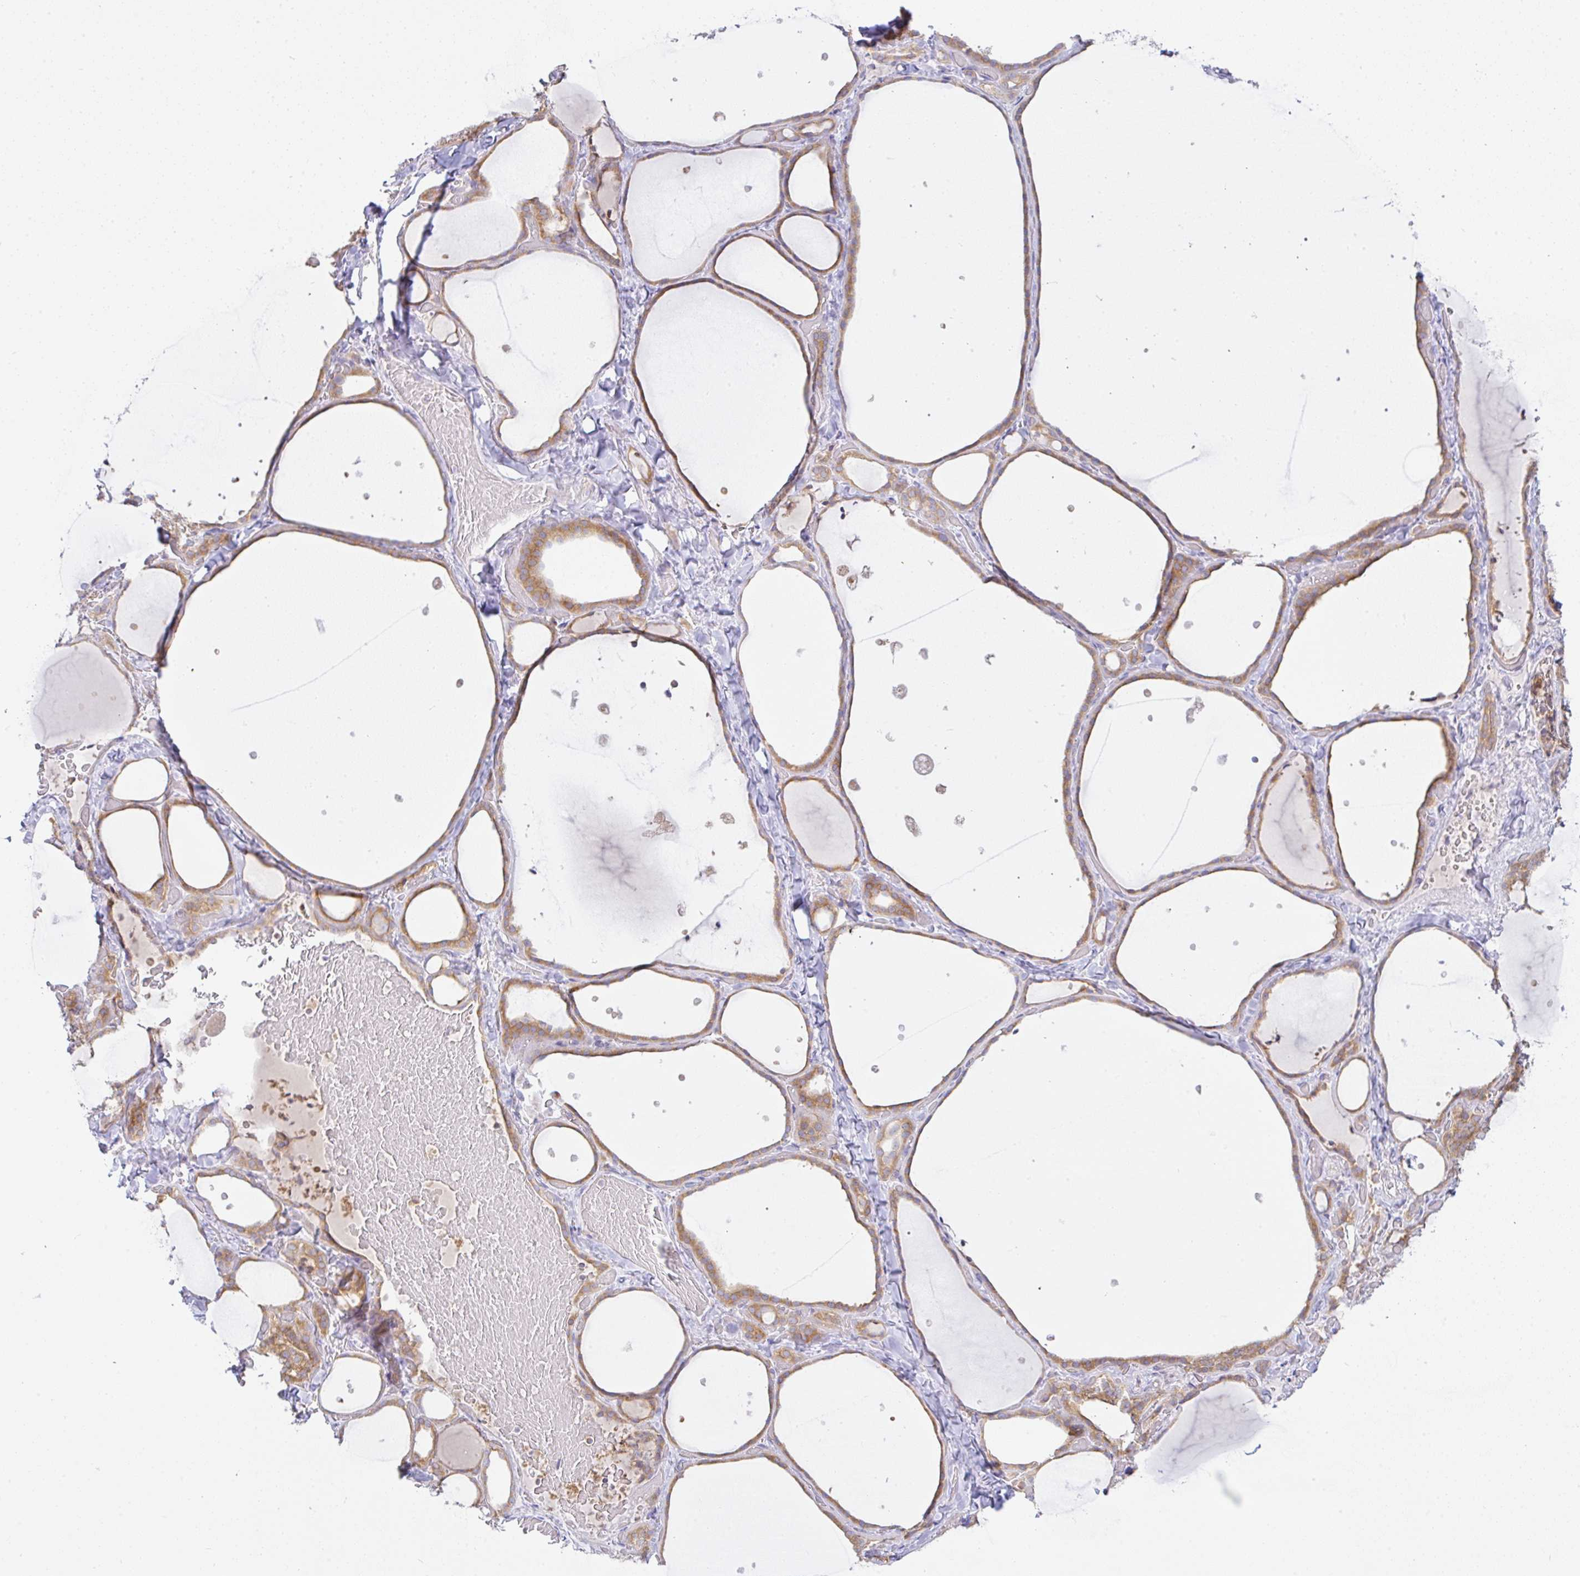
{"staining": {"intensity": "moderate", "quantity": ">75%", "location": "cytoplasmic/membranous"}, "tissue": "thyroid gland", "cell_type": "Glandular cells", "image_type": "normal", "snomed": [{"axis": "morphology", "description": "Normal tissue, NOS"}, {"axis": "topography", "description": "Thyroid gland"}], "caption": "Brown immunohistochemical staining in benign thyroid gland shows moderate cytoplasmic/membranous positivity in approximately >75% of glandular cells. (DAB (3,3'-diaminobenzidine) IHC, brown staining for protein, blue staining for nuclei).", "gene": "DERL2", "patient": {"sex": "female", "age": 36}}